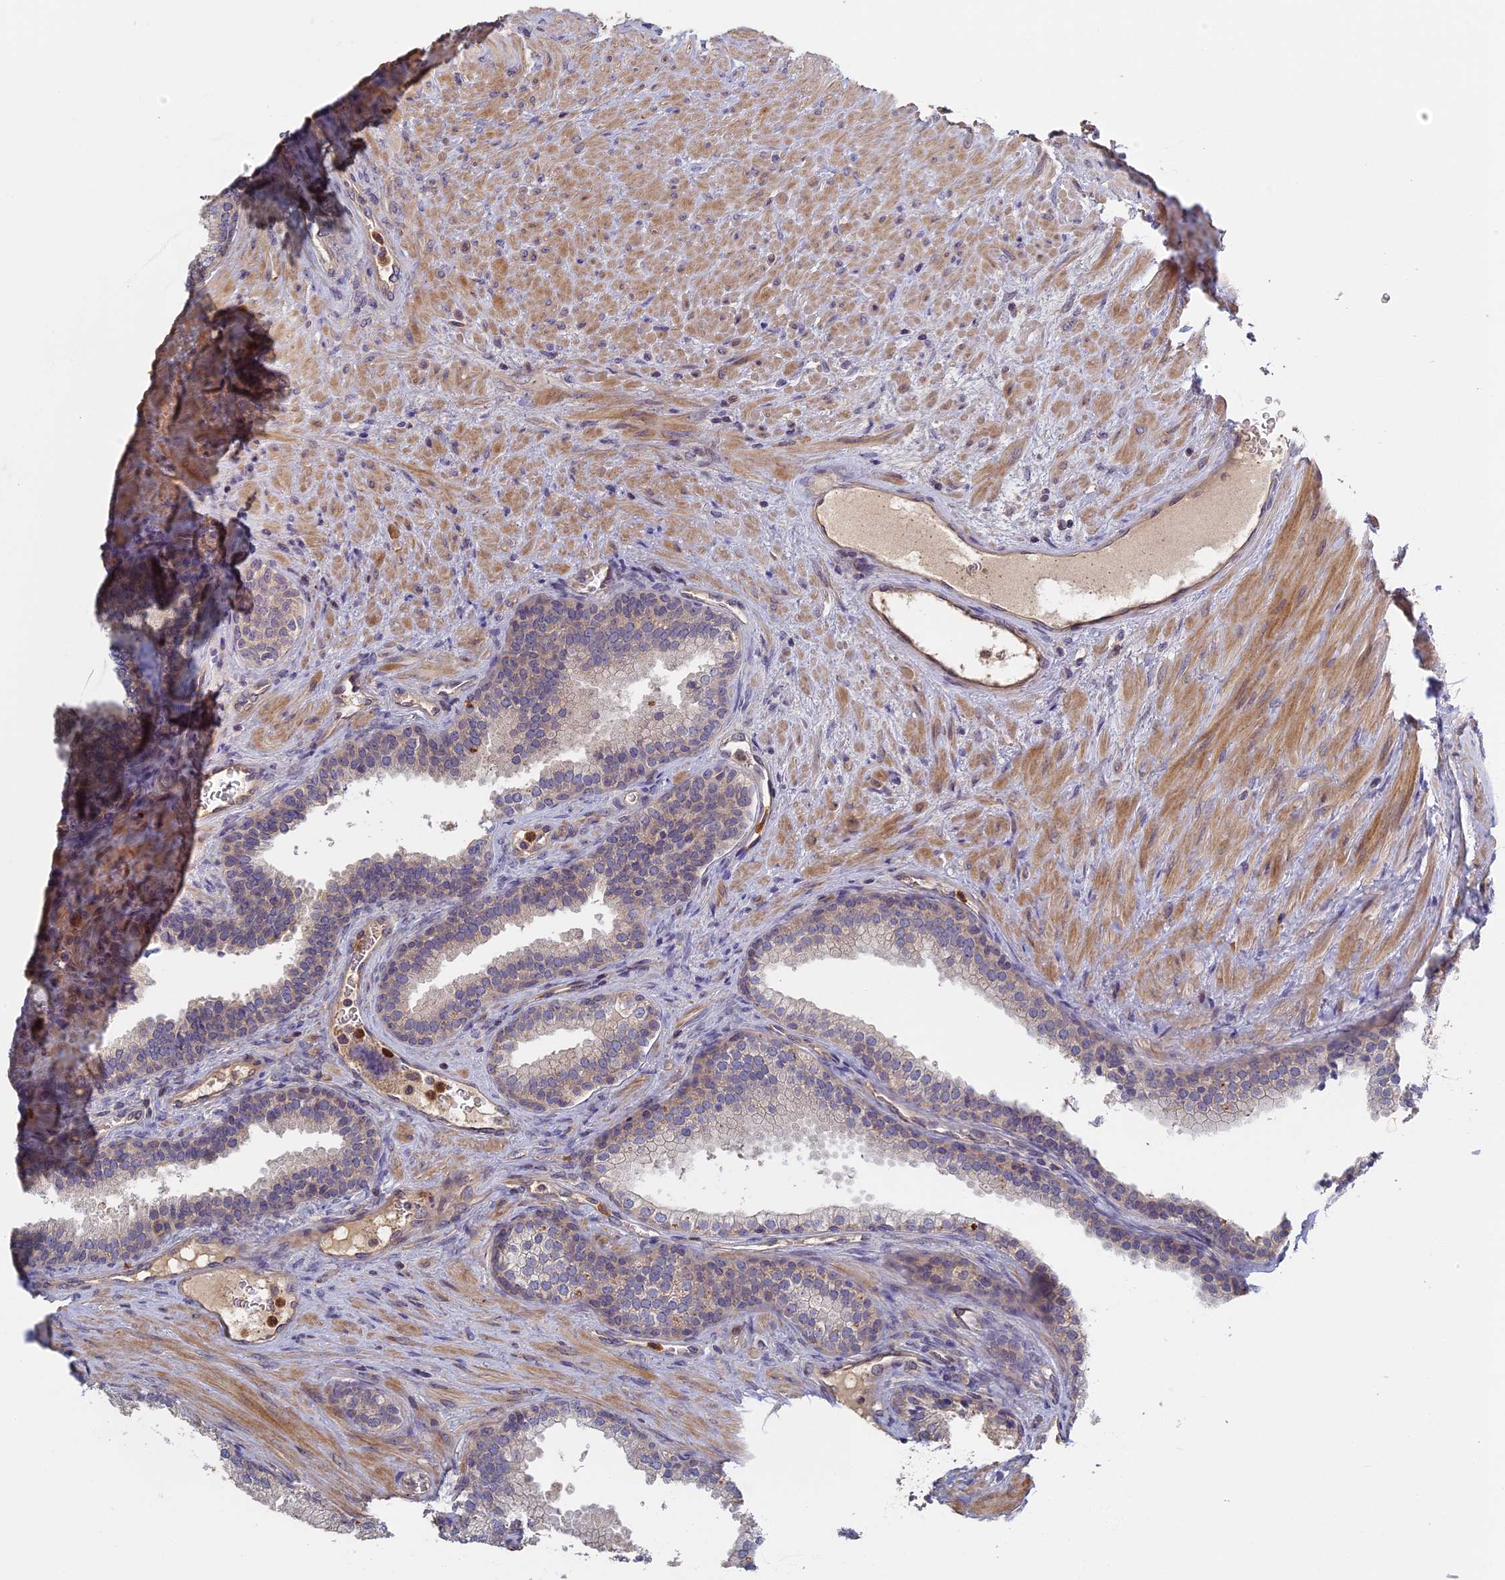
{"staining": {"intensity": "weak", "quantity": "<25%", "location": "cytoplasmic/membranous"}, "tissue": "prostate", "cell_type": "Glandular cells", "image_type": "normal", "snomed": [{"axis": "morphology", "description": "Normal tissue, NOS"}, {"axis": "topography", "description": "Prostate"}], "caption": "Protein analysis of normal prostate displays no significant staining in glandular cells.", "gene": "AP4E1", "patient": {"sex": "male", "age": 76}}